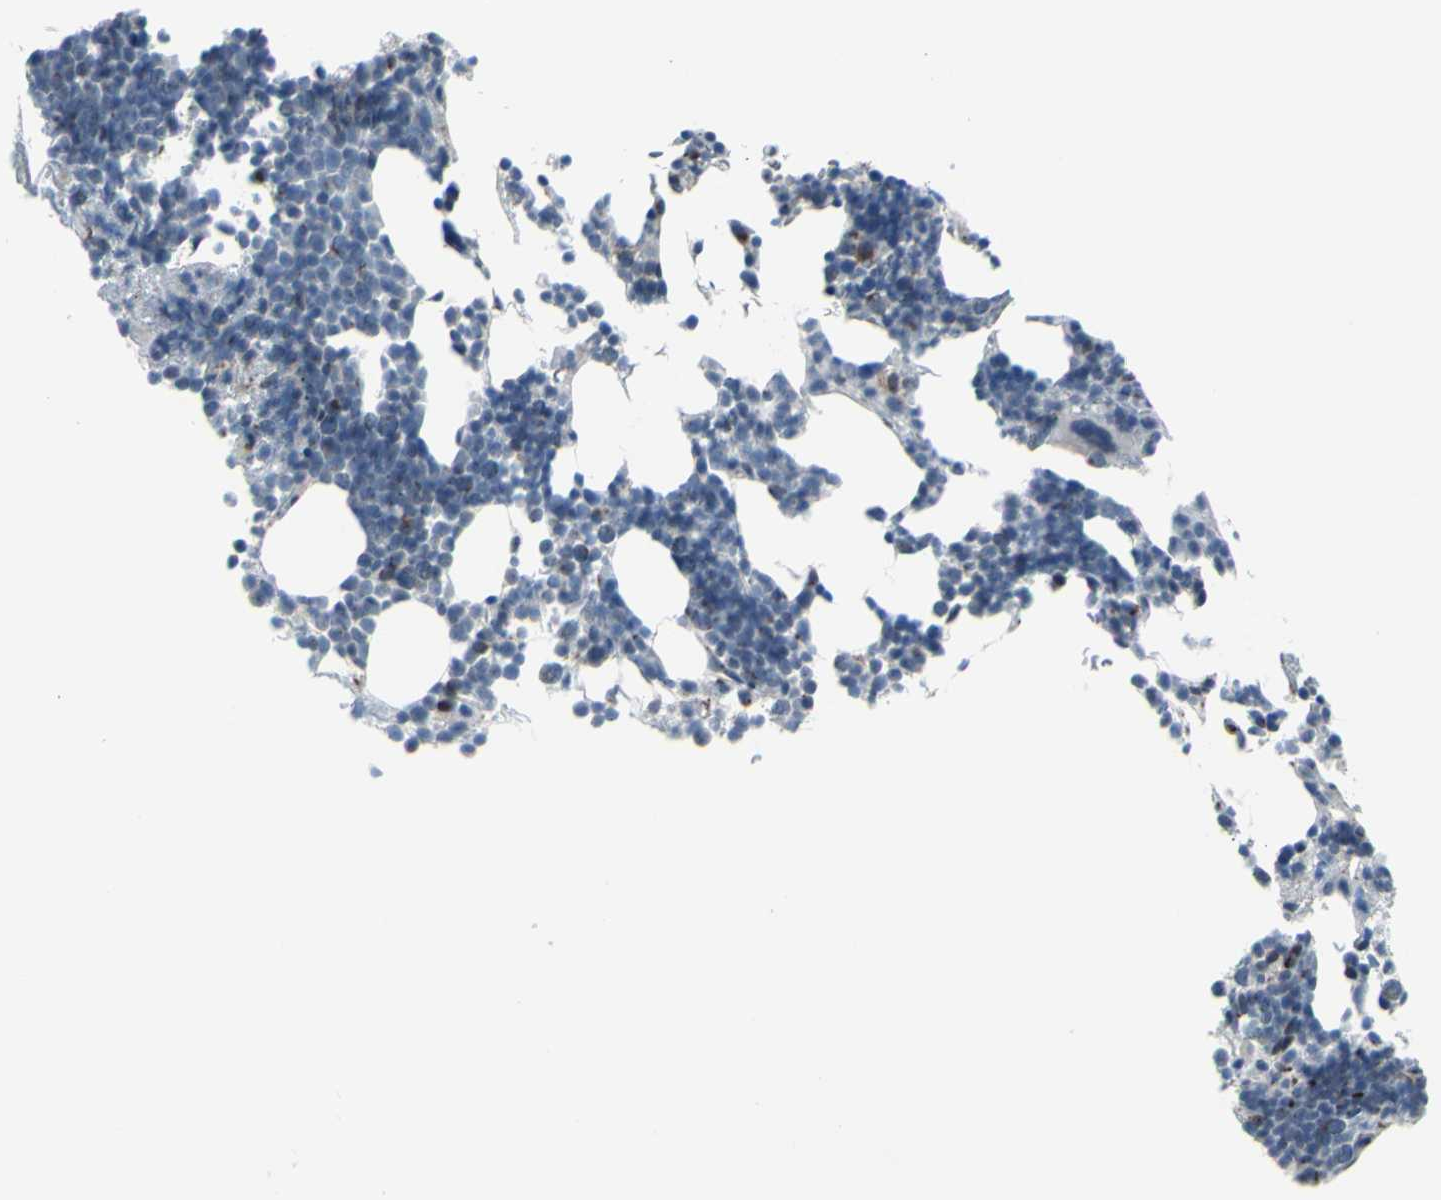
{"staining": {"intensity": "strong", "quantity": "<25%", "location": "cytoplasmic/membranous"}, "tissue": "bone marrow", "cell_type": "Hematopoietic cells", "image_type": "normal", "snomed": [{"axis": "morphology", "description": "Normal tissue, NOS"}, {"axis": "topography", "description": "Bone marrow"}], "caption": "Immunohistochemical staining of benign bone marrow displays medium levels of strong cytoplasmic/membranous expression in about <25% of hematopoietic cells. Using DAB (brown) and hematoxylin (blue) stains, captured at high magnification using brightfield microscopy.", "gene": "GLG1", "patient": {"sex": "female", "age": 68}}